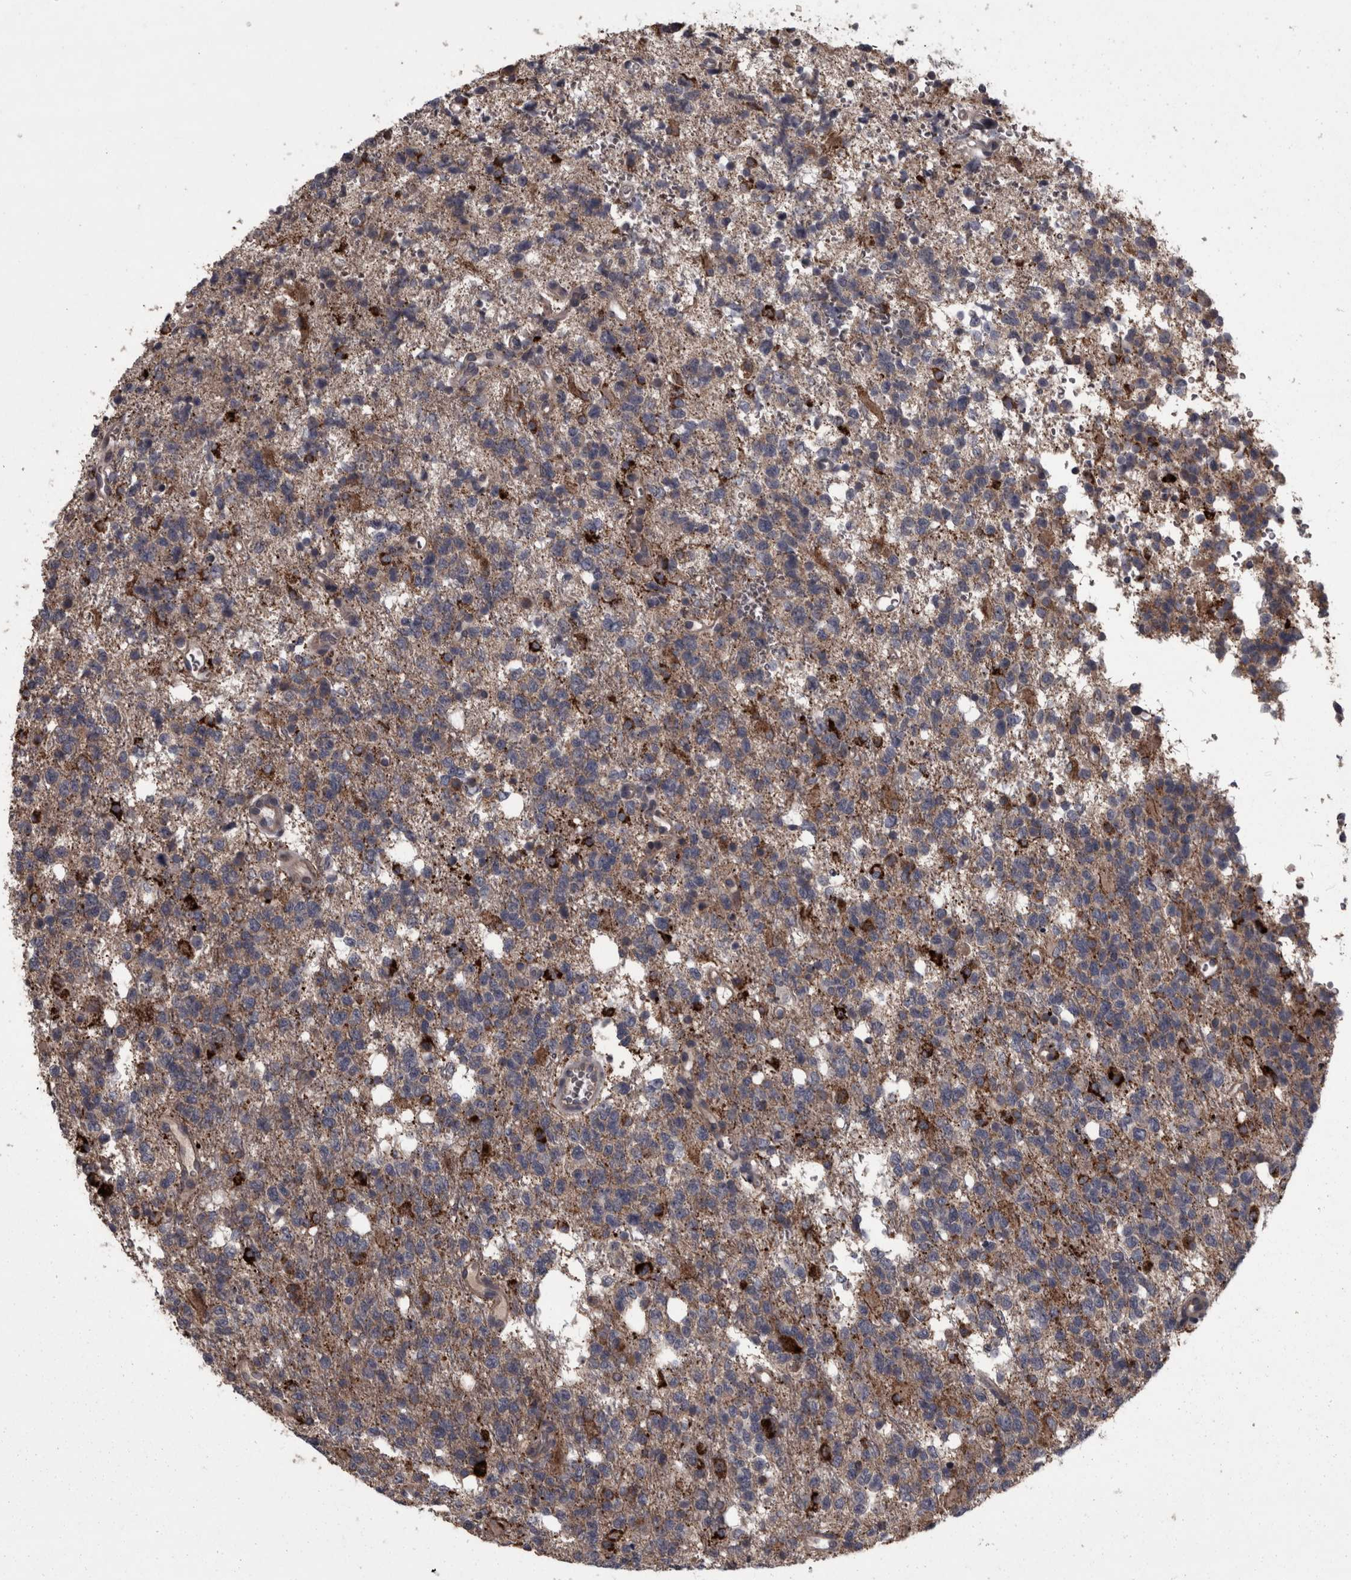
{"staining": {"intensity": "strong", "quantity": "<25%", "location": "cytoplasmic/membranous"}, "tissue": "glioma", "cell_type": "Tumor cells", "image_type": "cancer", "snomed": [{"axis": "morphology", "description": "Glioma, malignant, High grade"}, {"axis": "topography", "description": "Brain"}], "caption": "Immunohistochemical staining of glioma demonstrates strong cytoplasmic/membranous protein staining in about <25% of tumor cells.", "gene": "PCDH17", "patient": {"sex": "female", "age": 62}}